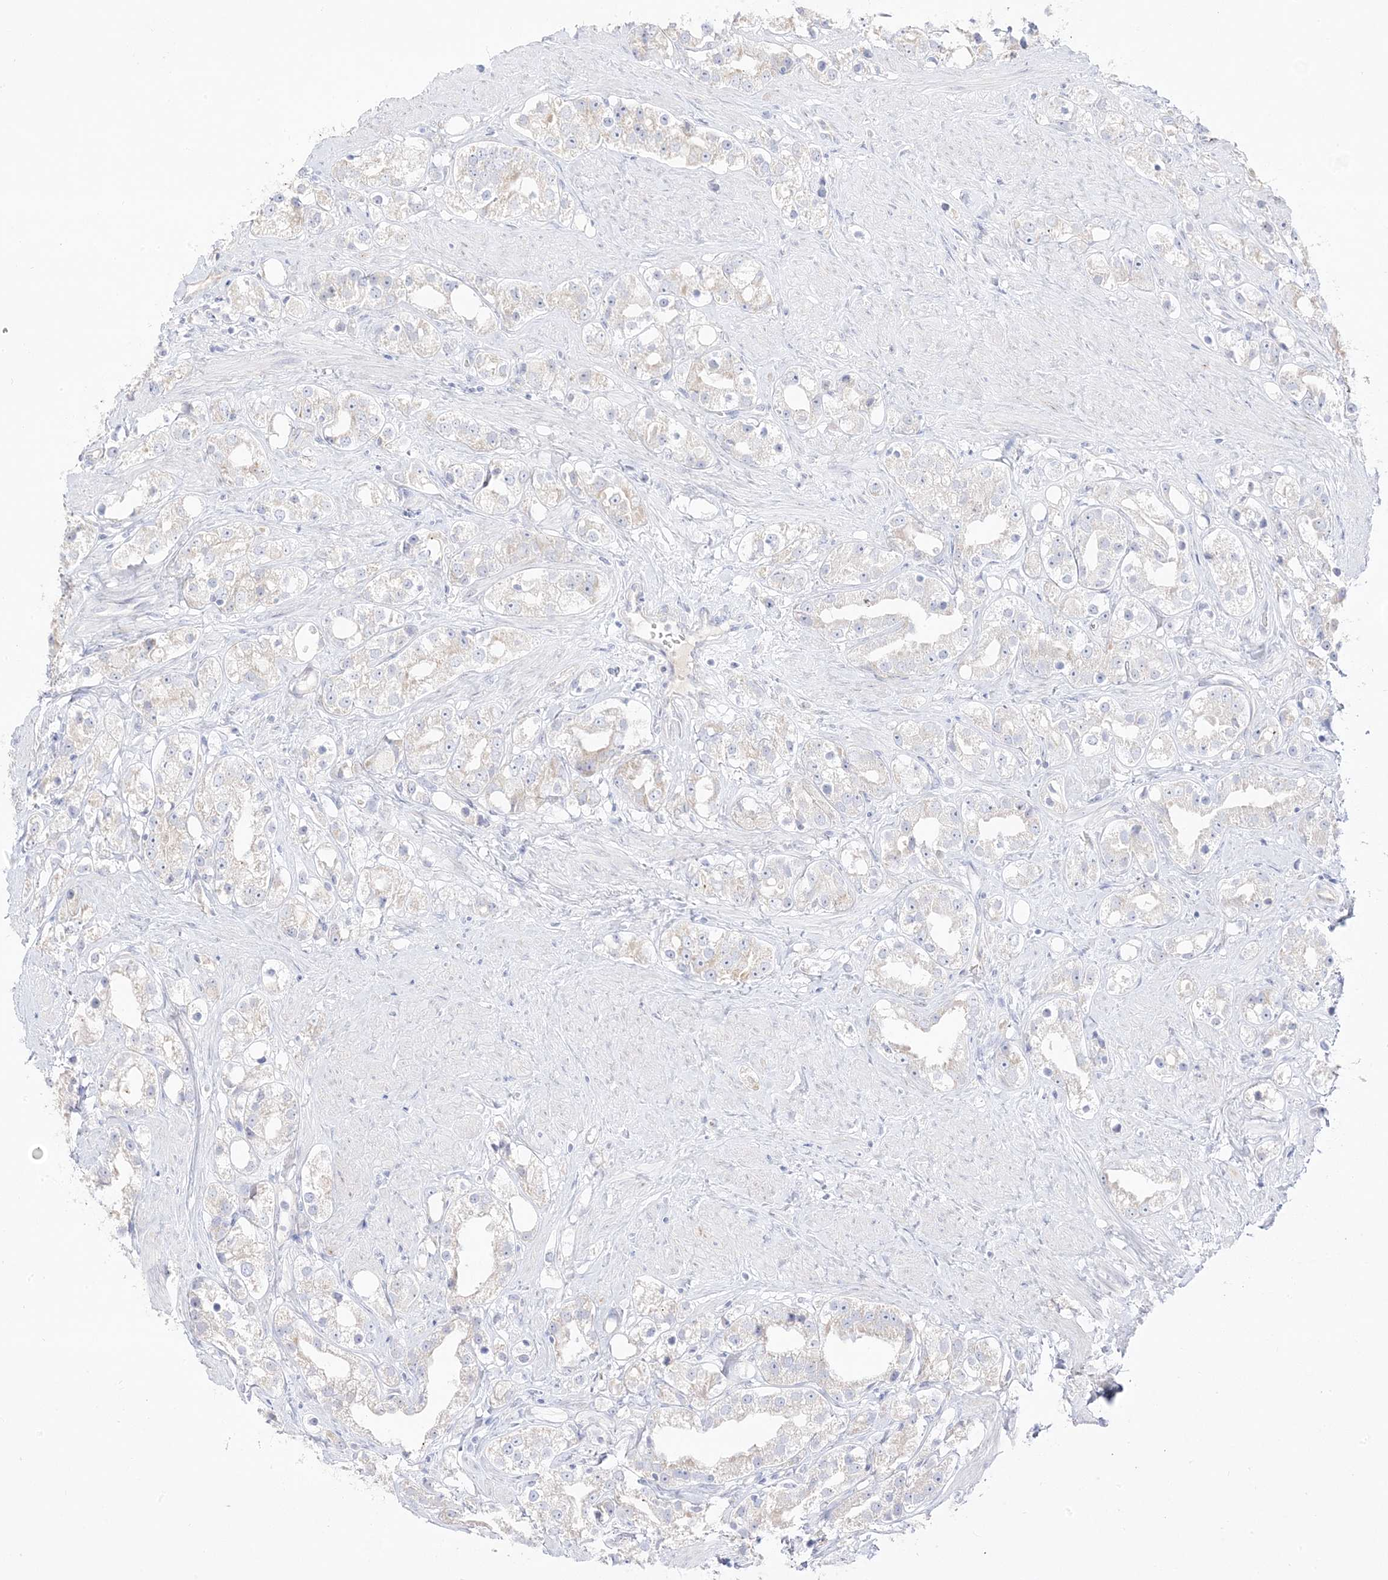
{"staining": {"intensity": "weak", "quantity": "<25%", "location": "cytoplasmic/membranous"}, "tissue": "prostate cancer", "cell_type": "Tumor cells", "image_type": "cancer", "snomed": [{"axis": "morphology", "description": "Adenocarcinoma, NOS"}, {"axis": "topography", "description": "Prostate"}], "caption": "Tumor cells are negative for protein expression in human prostate adenocarcinoma.", "gene": "TRANK1", "patient": {"sex": "male", "age": 79}}